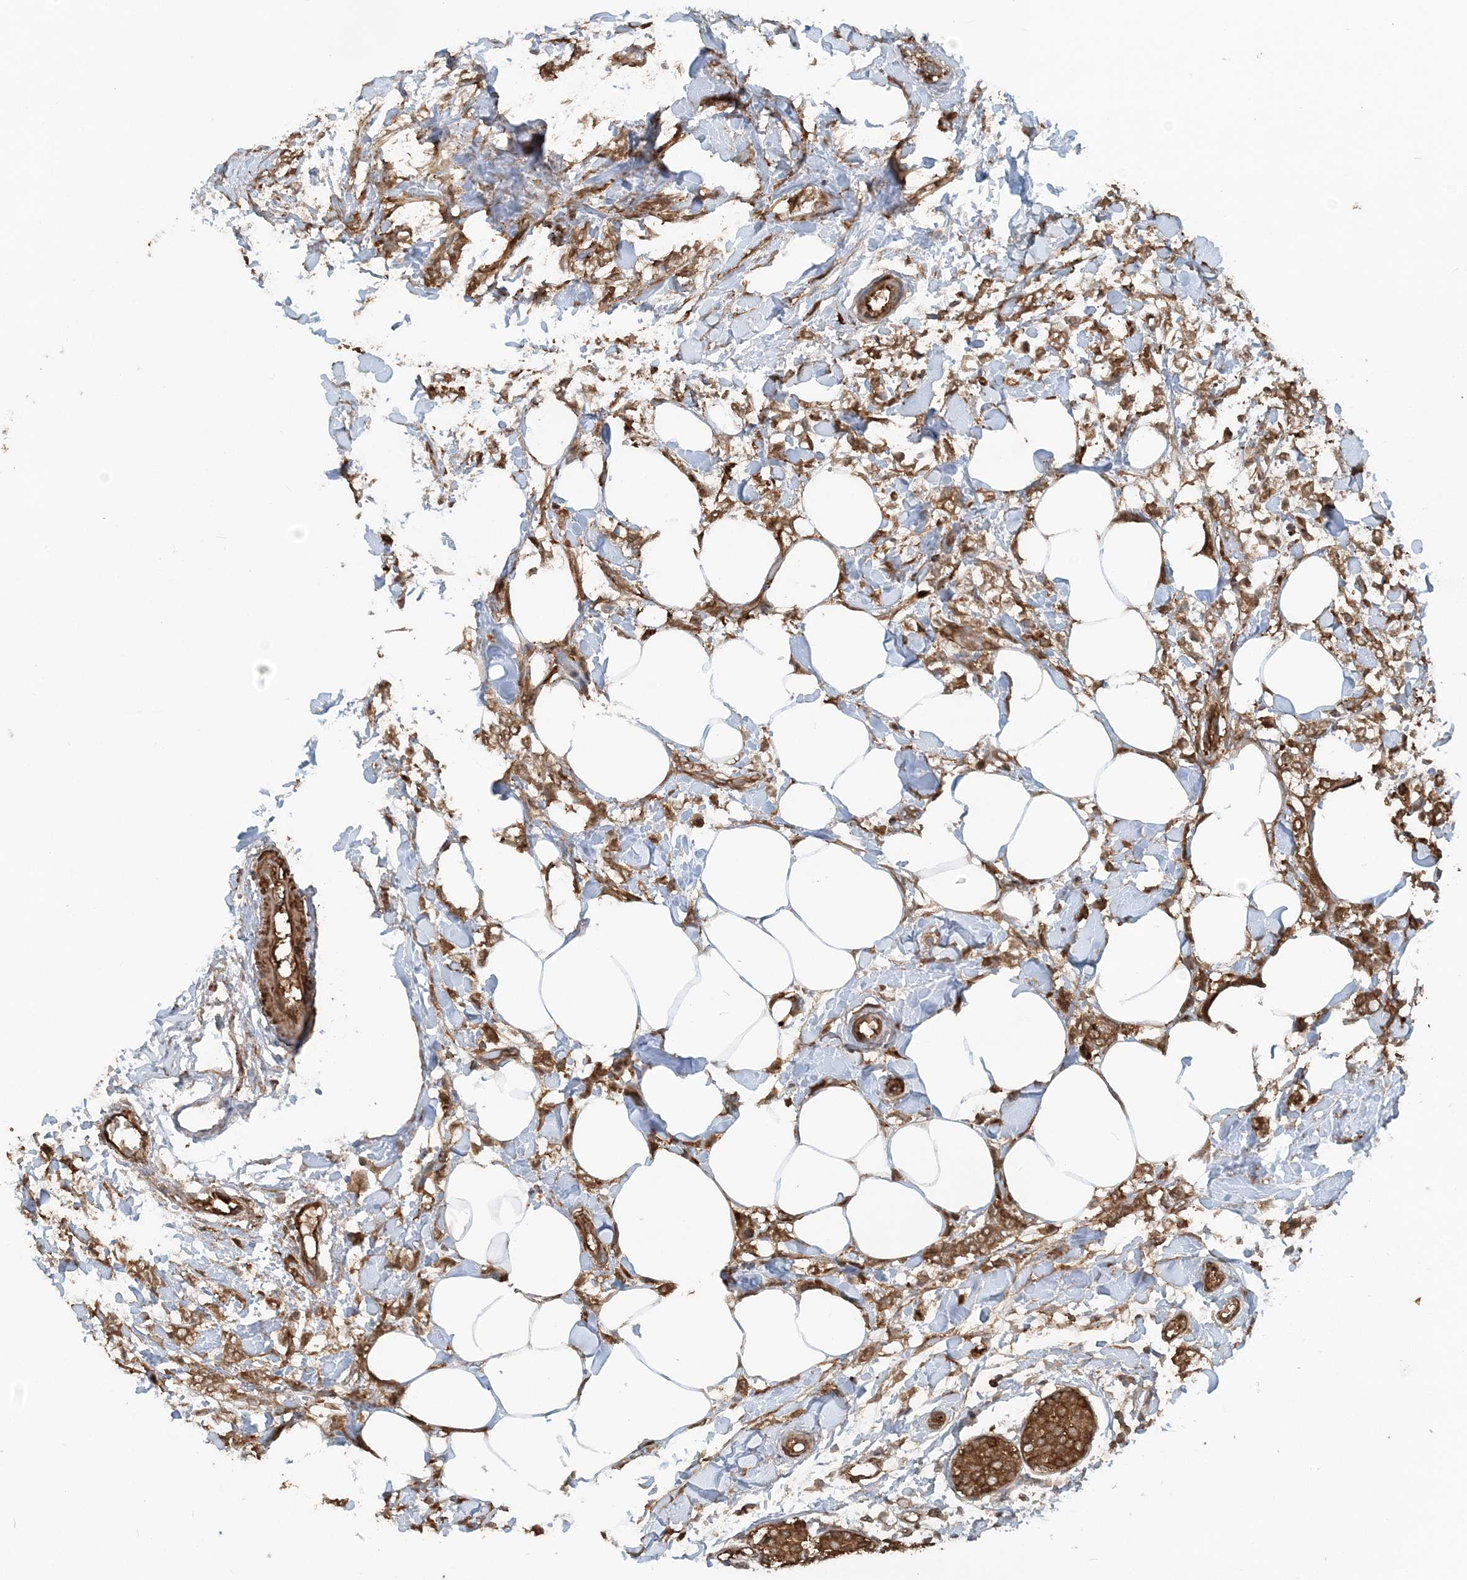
{"staining": {"intensity": "moderate", "quantity": ">75%", "location": "cytoplasmic/membranous"}, "tissue": "breast cancer", "cell_type": "Tumor cells", "image_type": "cancer", "snomed": [{"axis": "morphology", "description": "Lobular carcinoma, in situ"}, {"axis": "morphology", "description": "Lobular carcinoma"}, {"axis": "topography", "description": "Breast"}], "caption": "Immunohistochemical staining of breast cancer reveals medium levels of moderate cytoplasmic/membranous protein positivity in about >75% of tumor cells. Immunohistochemistry stains the protein of interest in brown and the nuclei are stained blue.", "gene": "DSTN", "patient": {"sex": "female", "age": 41}}